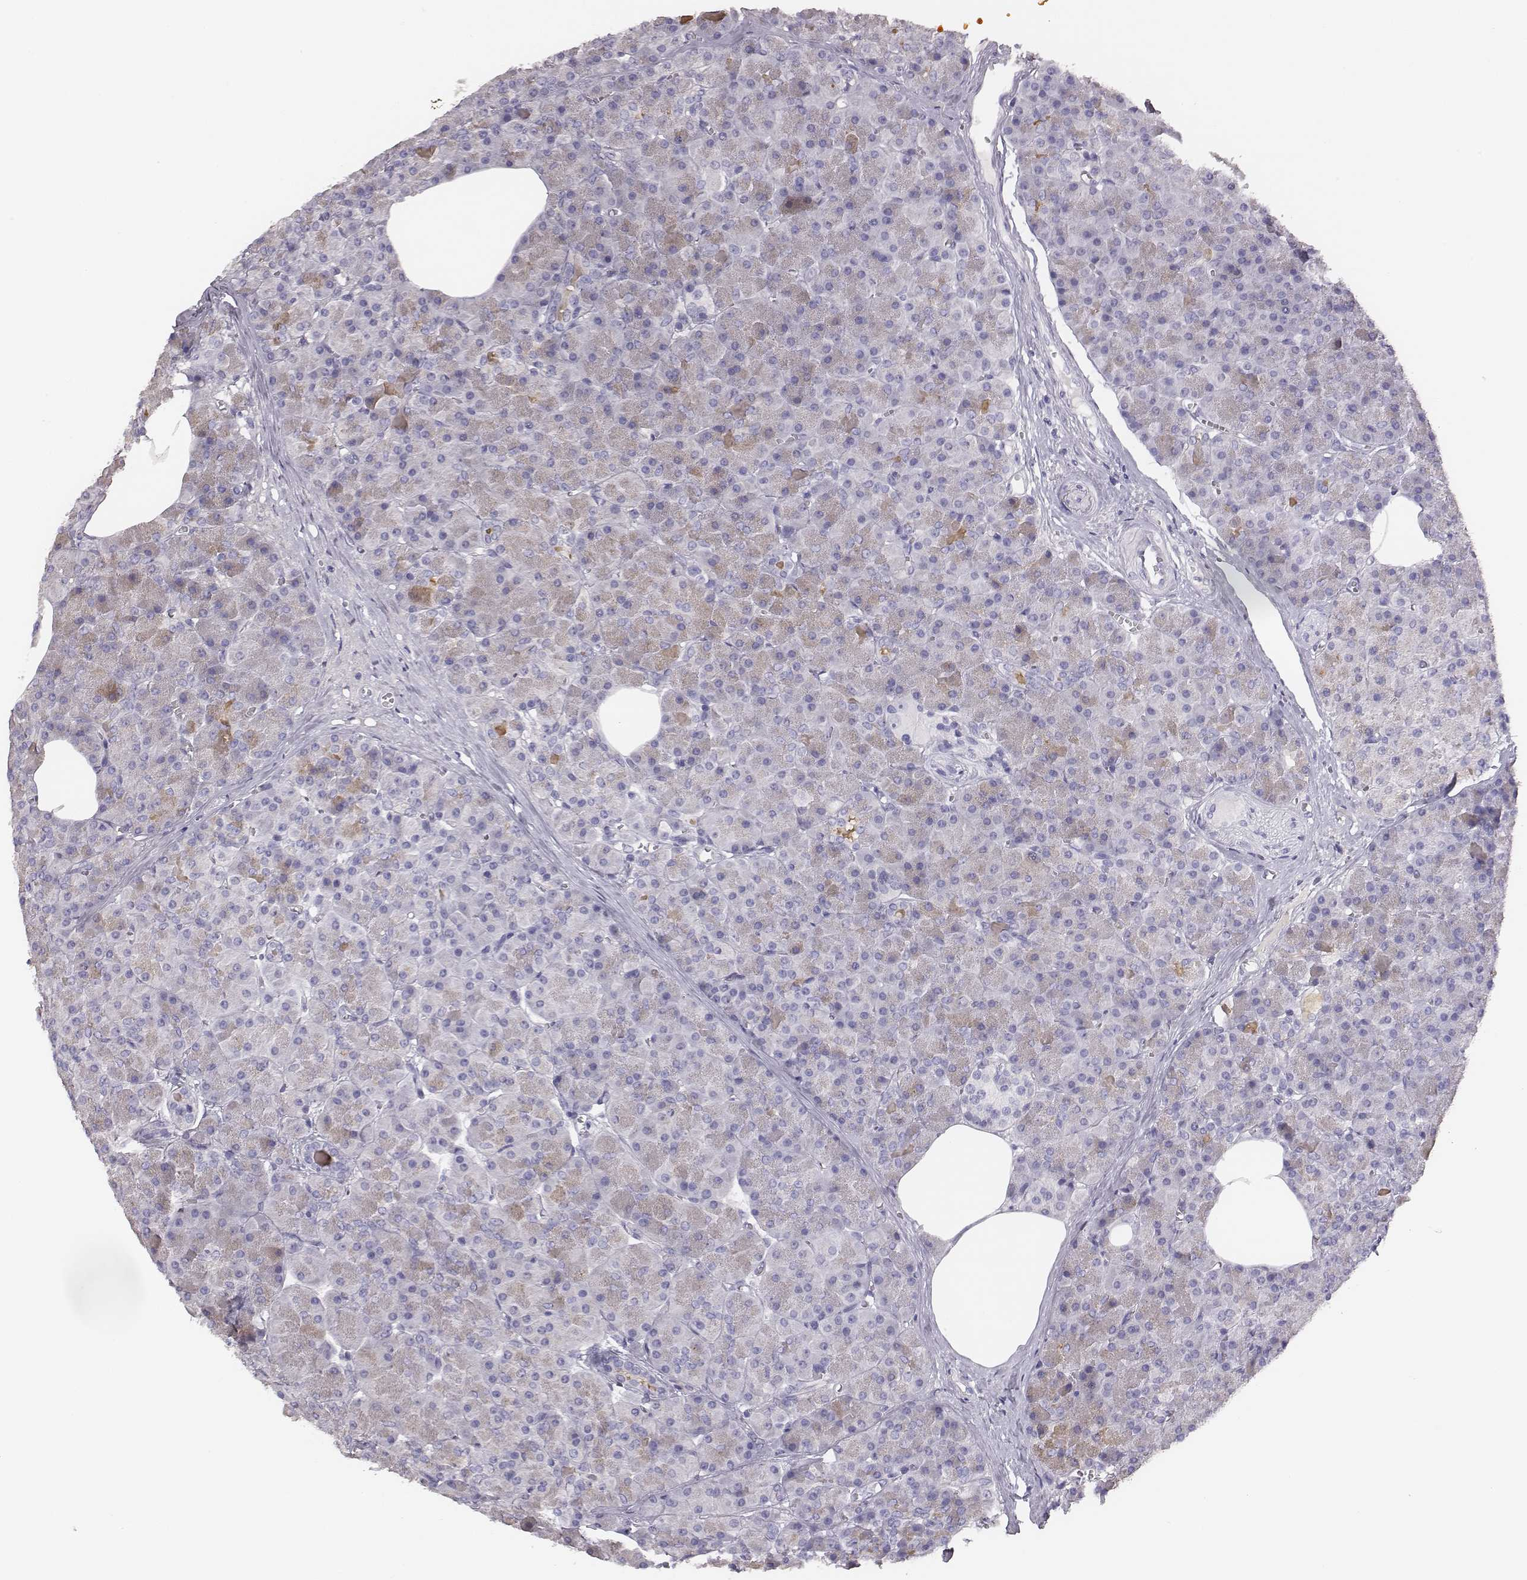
{"staining": {"intensity": "negative", "quantity": "none", "location": "none"}, "tissue": "pancreas", "cell_type": "Exocrine glandular cells", "image_type": "normal", "snomed": [{"axis": "morphology", "description": "Normal tissue, NOS"}, {"axis": "topography", "description": "Pancreas"}], "caption": "DAB (3,3'-diaminobenzidine) immunohistochemical staining of normal pancreas demonstrates no significant expression in exocrine glandular cells. The staining is performed using DAB (3,3'-diaminobenzidine) brown chromogen with nuclei counter-stained in using hematoxylin.", "gene": "ENSG00000290147", "patient": {"sex": "female", "age": 45}}